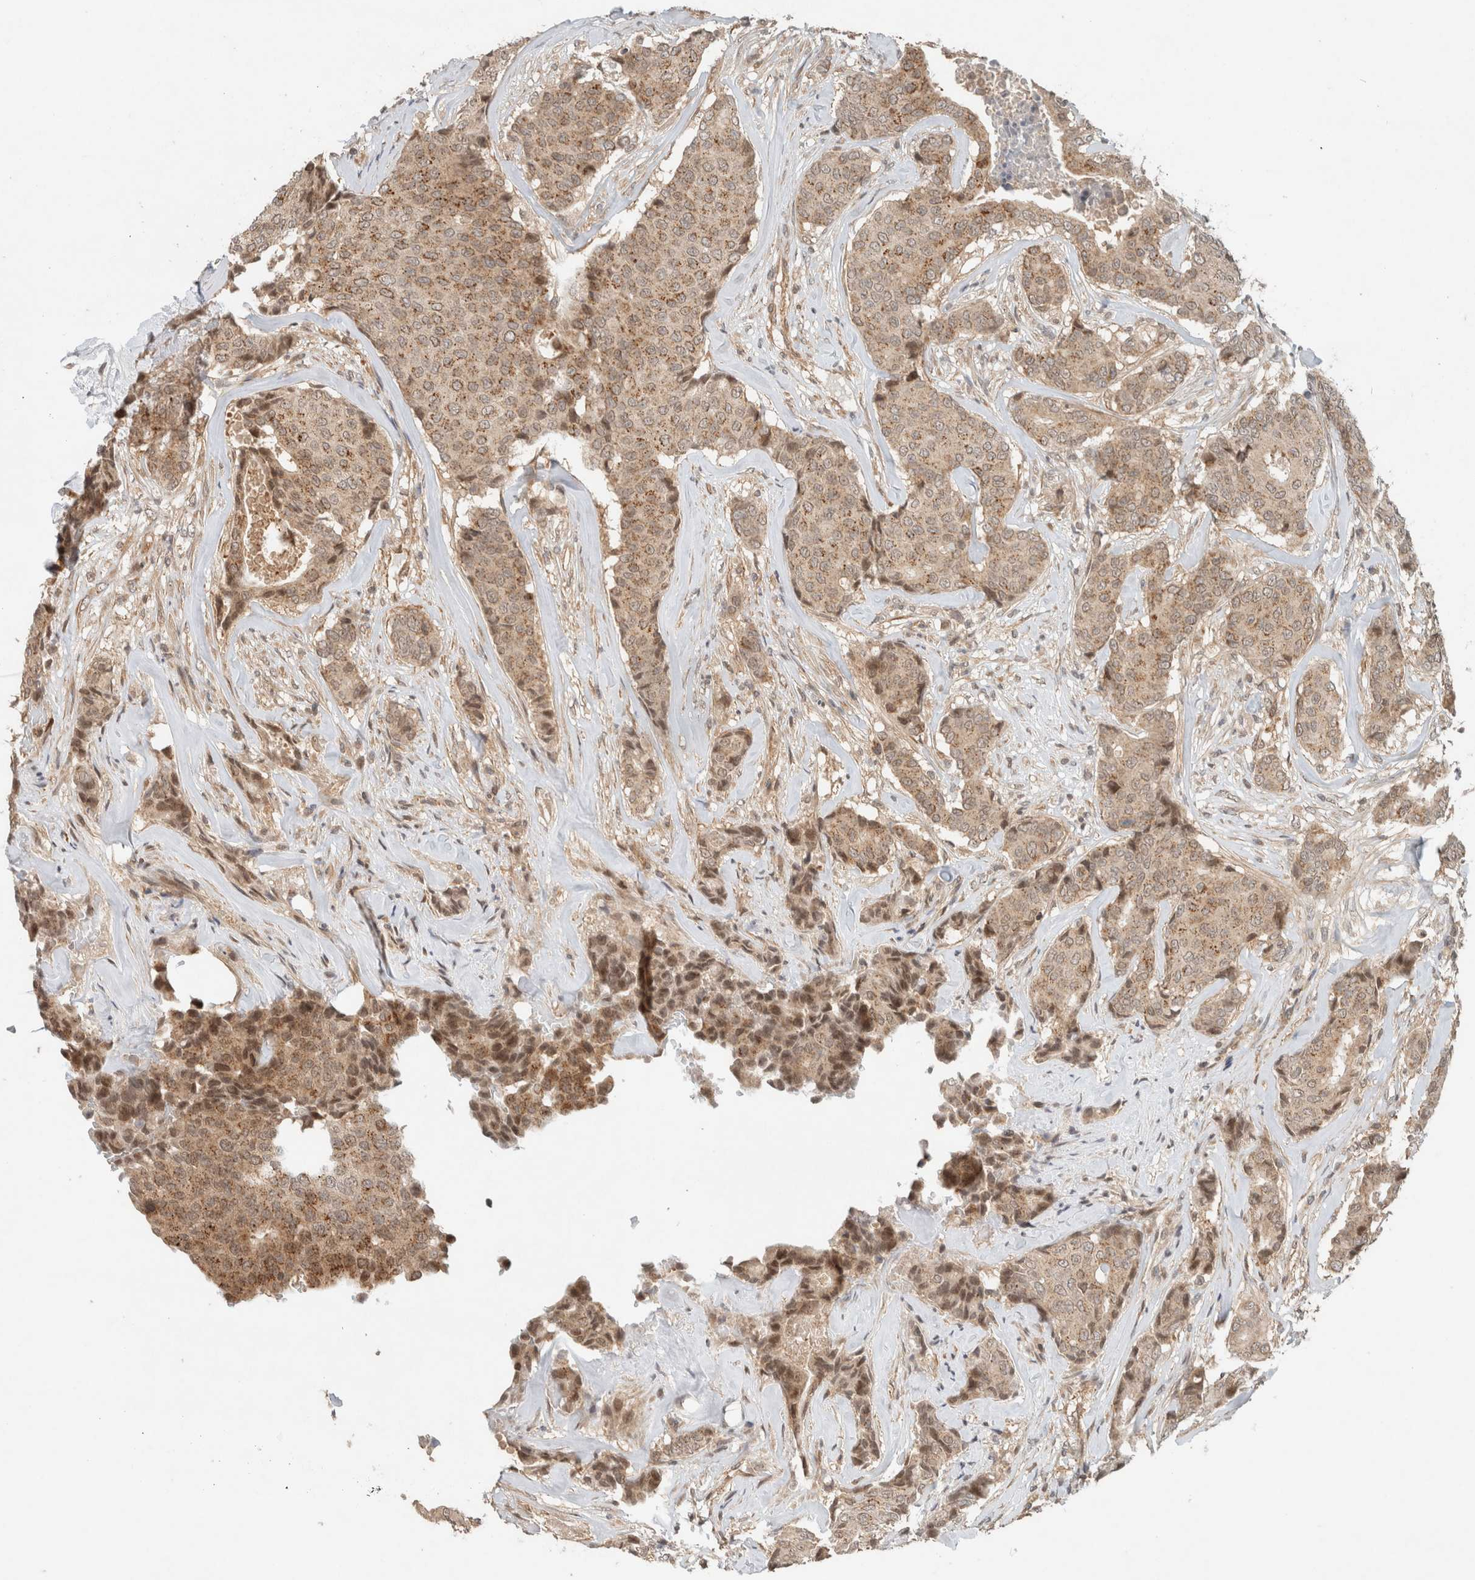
{"staining": {"intensity": "weak", "quantity": ">75%", "location": "cytoplasmic/membranous,nuclear"}, "tissue": "breast cancer", "cell_type": "Tumor cells", "image_type": "cancer", "snomed": [{"axis": "morphology", "description": "Duct carcinoma"}, {"axis": "topography", "description": "Breast"}], "caption": "Breast infiltrating ductal carcinoma stained with a protein marker displays weak staining in tumor cells.", "gene": "CAAP1", "patient": {"sex": "female", "age": 75}}